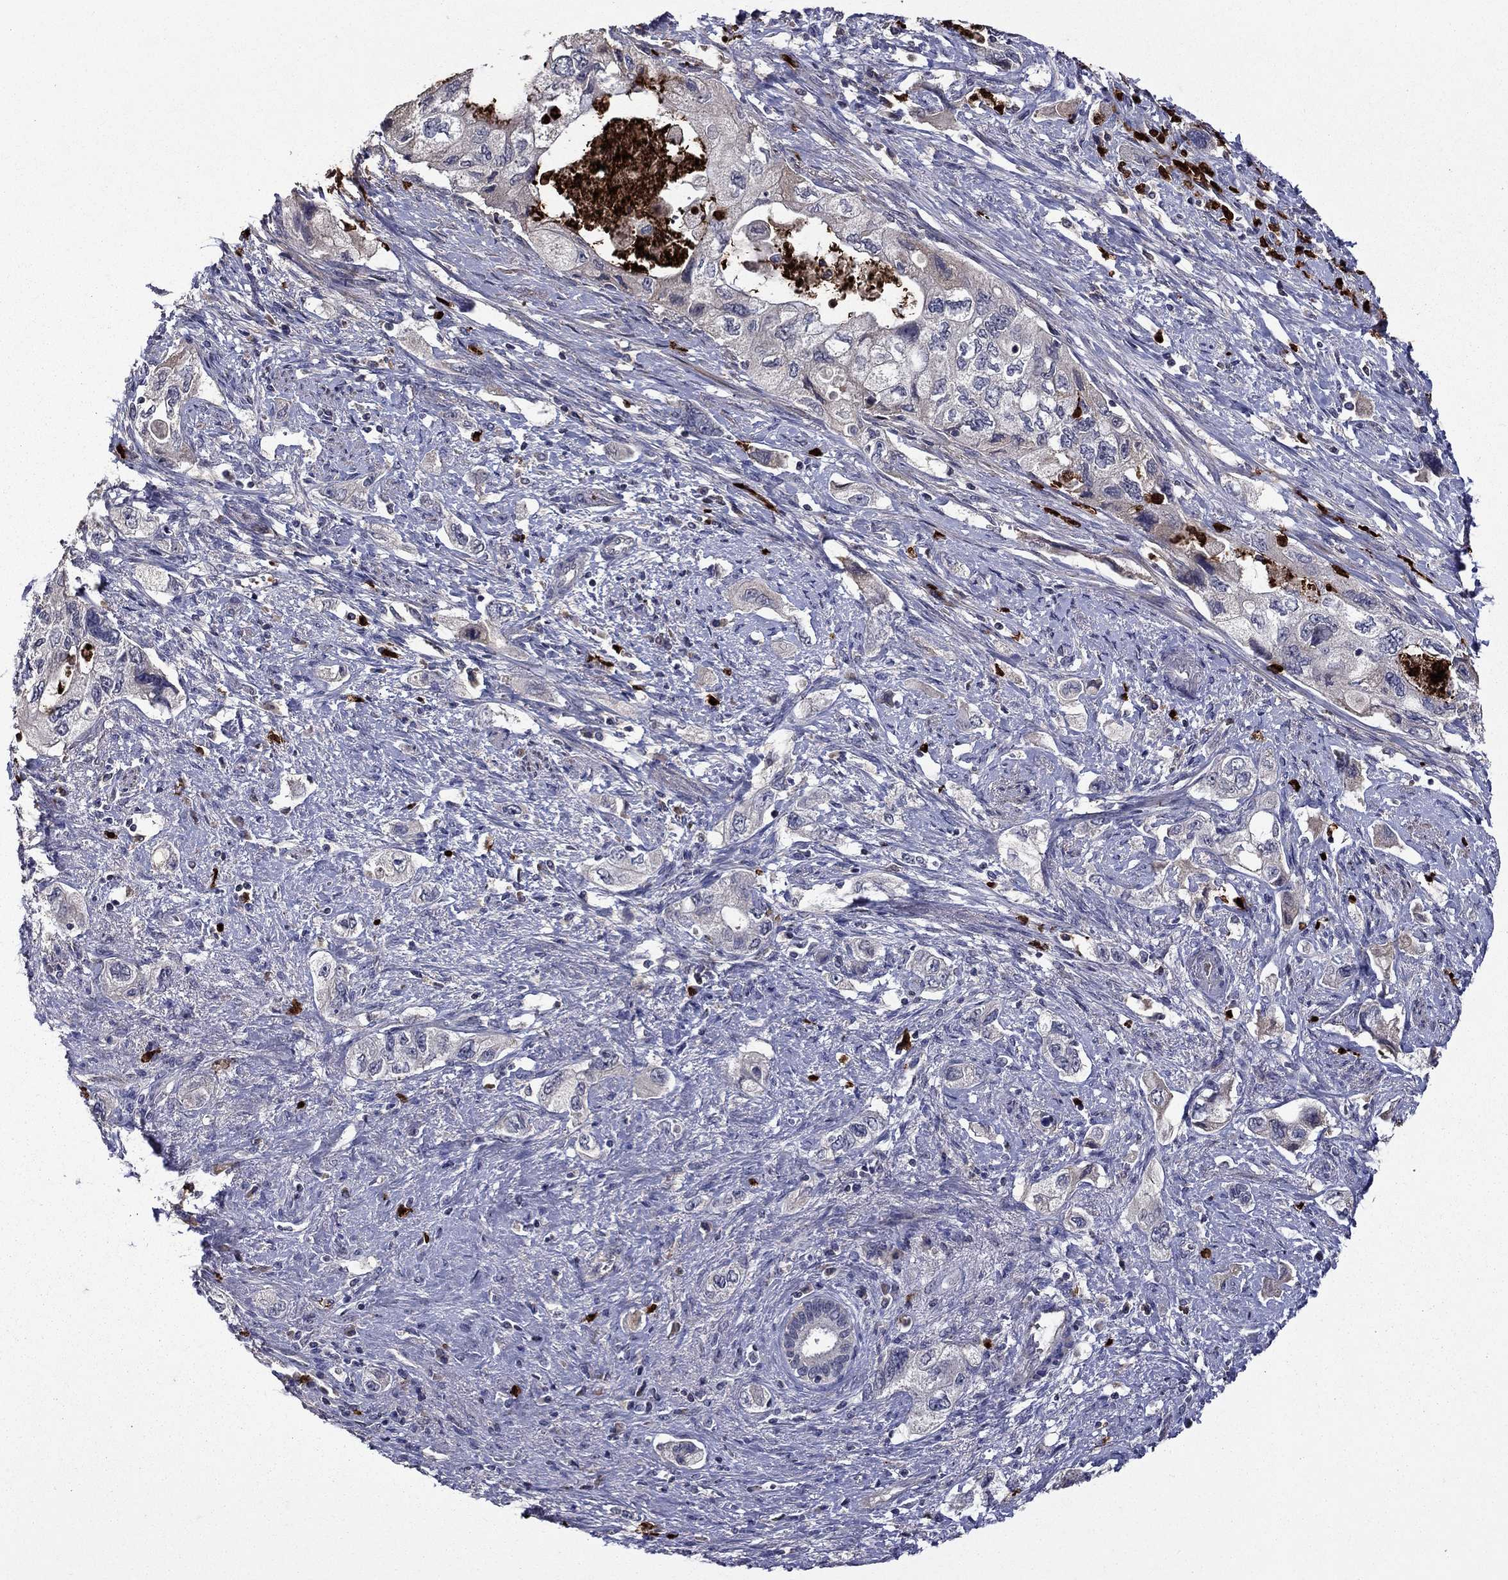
{"staining": {"intensity": "negative", "quantity": "none", "location": "none"}, "tissue": "pancreatic cancer", "cell_type": "Tumor cells", "image_type": "cancer", "snomed": [{"axis": "morphology", "description": "Adenocarcinoma, NOS"}, {"axis": "topography", "description": "Pancreas"}], "caption": "Pancreatic adenocarcinoma was stained to show a protein in brown. There is no significant positivity in tumor cells.", "gene": "SATB1", "patient": {"sex": "female", "age": 73}}